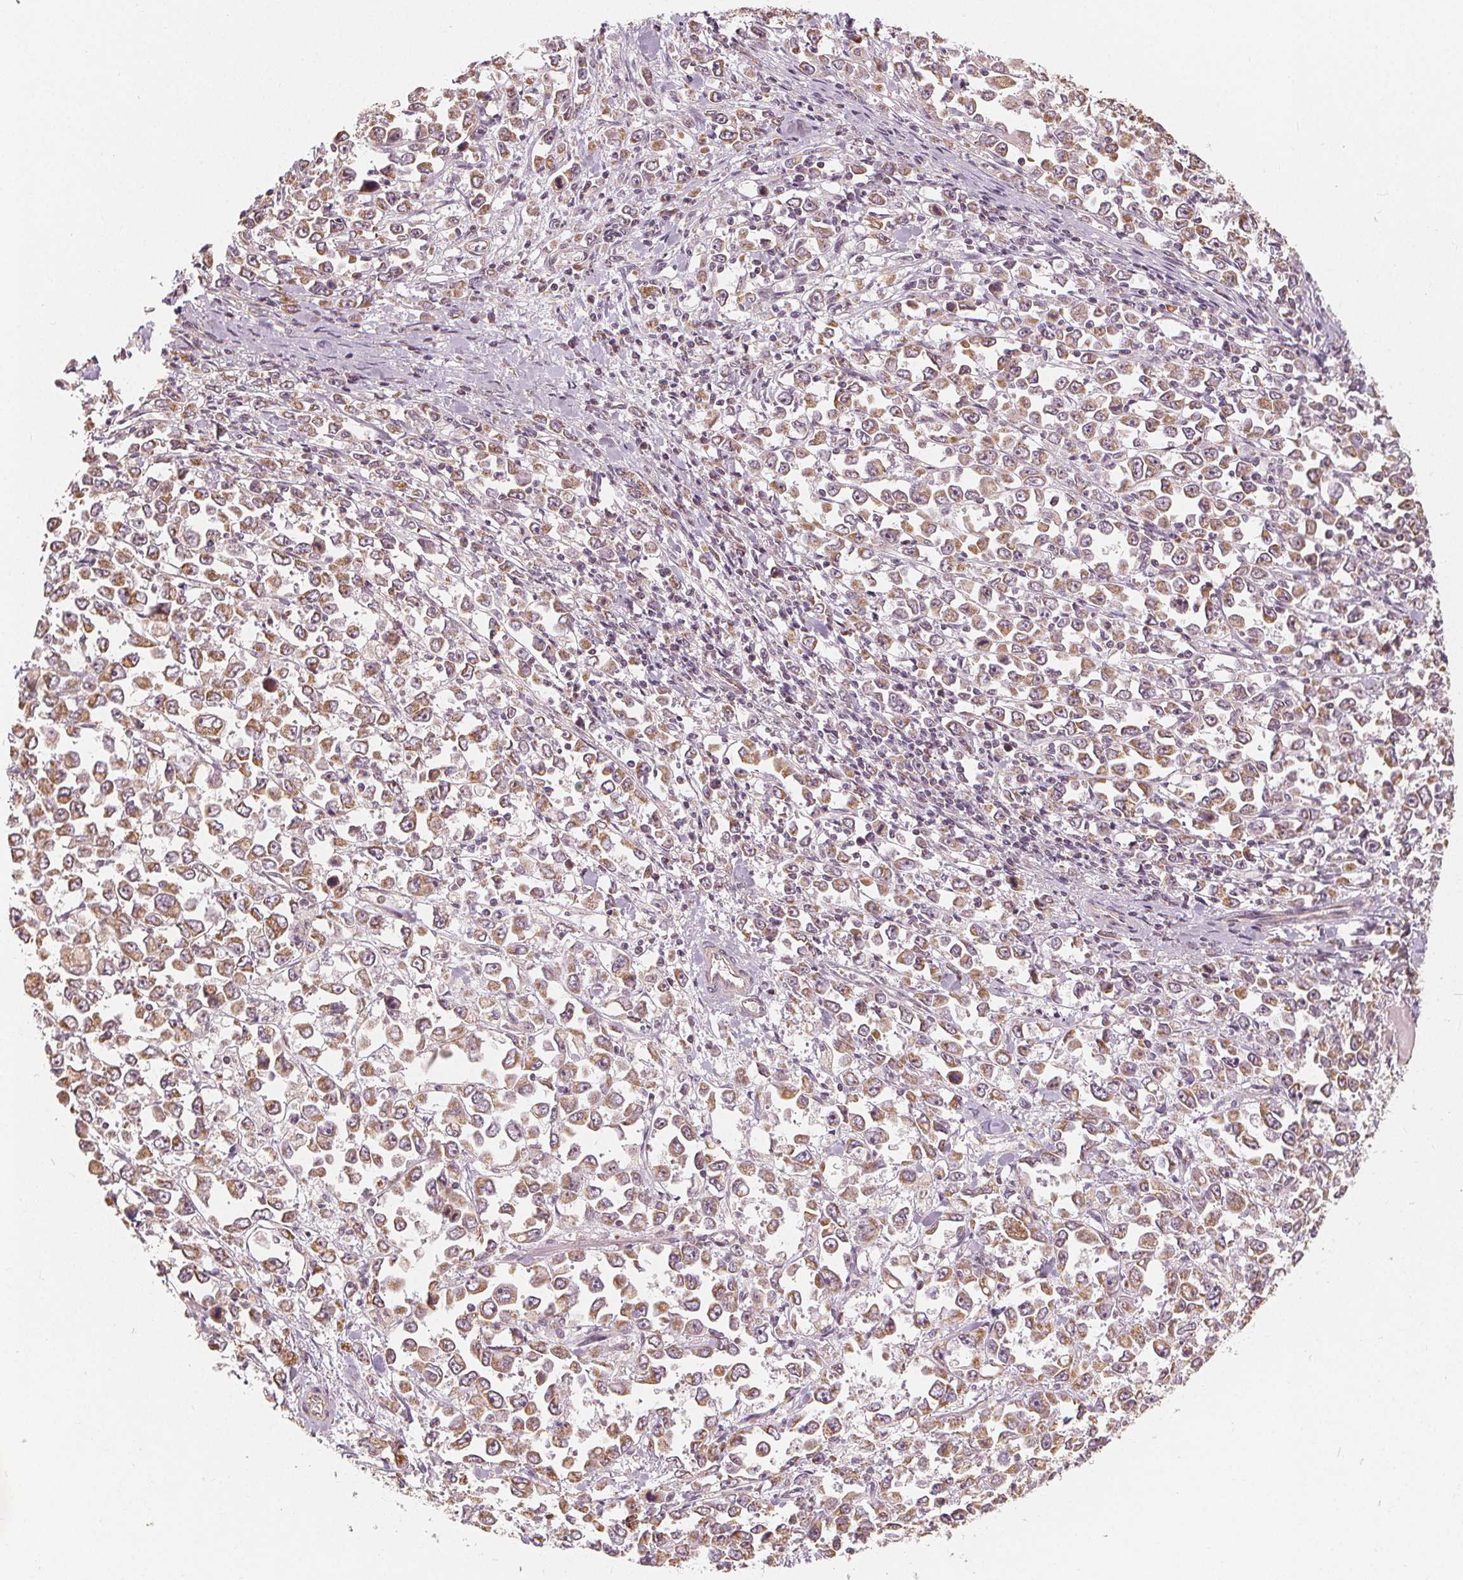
{"staining": {"intensity": "moderate", "quantity": ">75%", "location": "cytoplasmic/membranous"}, "tissue": "stomach cancer", "cell_type": "Tumor cells", "image_type": "cancer", "snomed": [{"axis": "morphology", "description": "Adenocarcinoma, NOS"}, {"axis": "topography", "description": "Stomach, upper"}], "caption": "Stomach cancer (adenocarcinoma) stained for a protein reveals moderate cytoplasmic/membranous positivity in tumor cells.", "gene": "PEX26", "patient": {"sex": "male", "age": 70}}